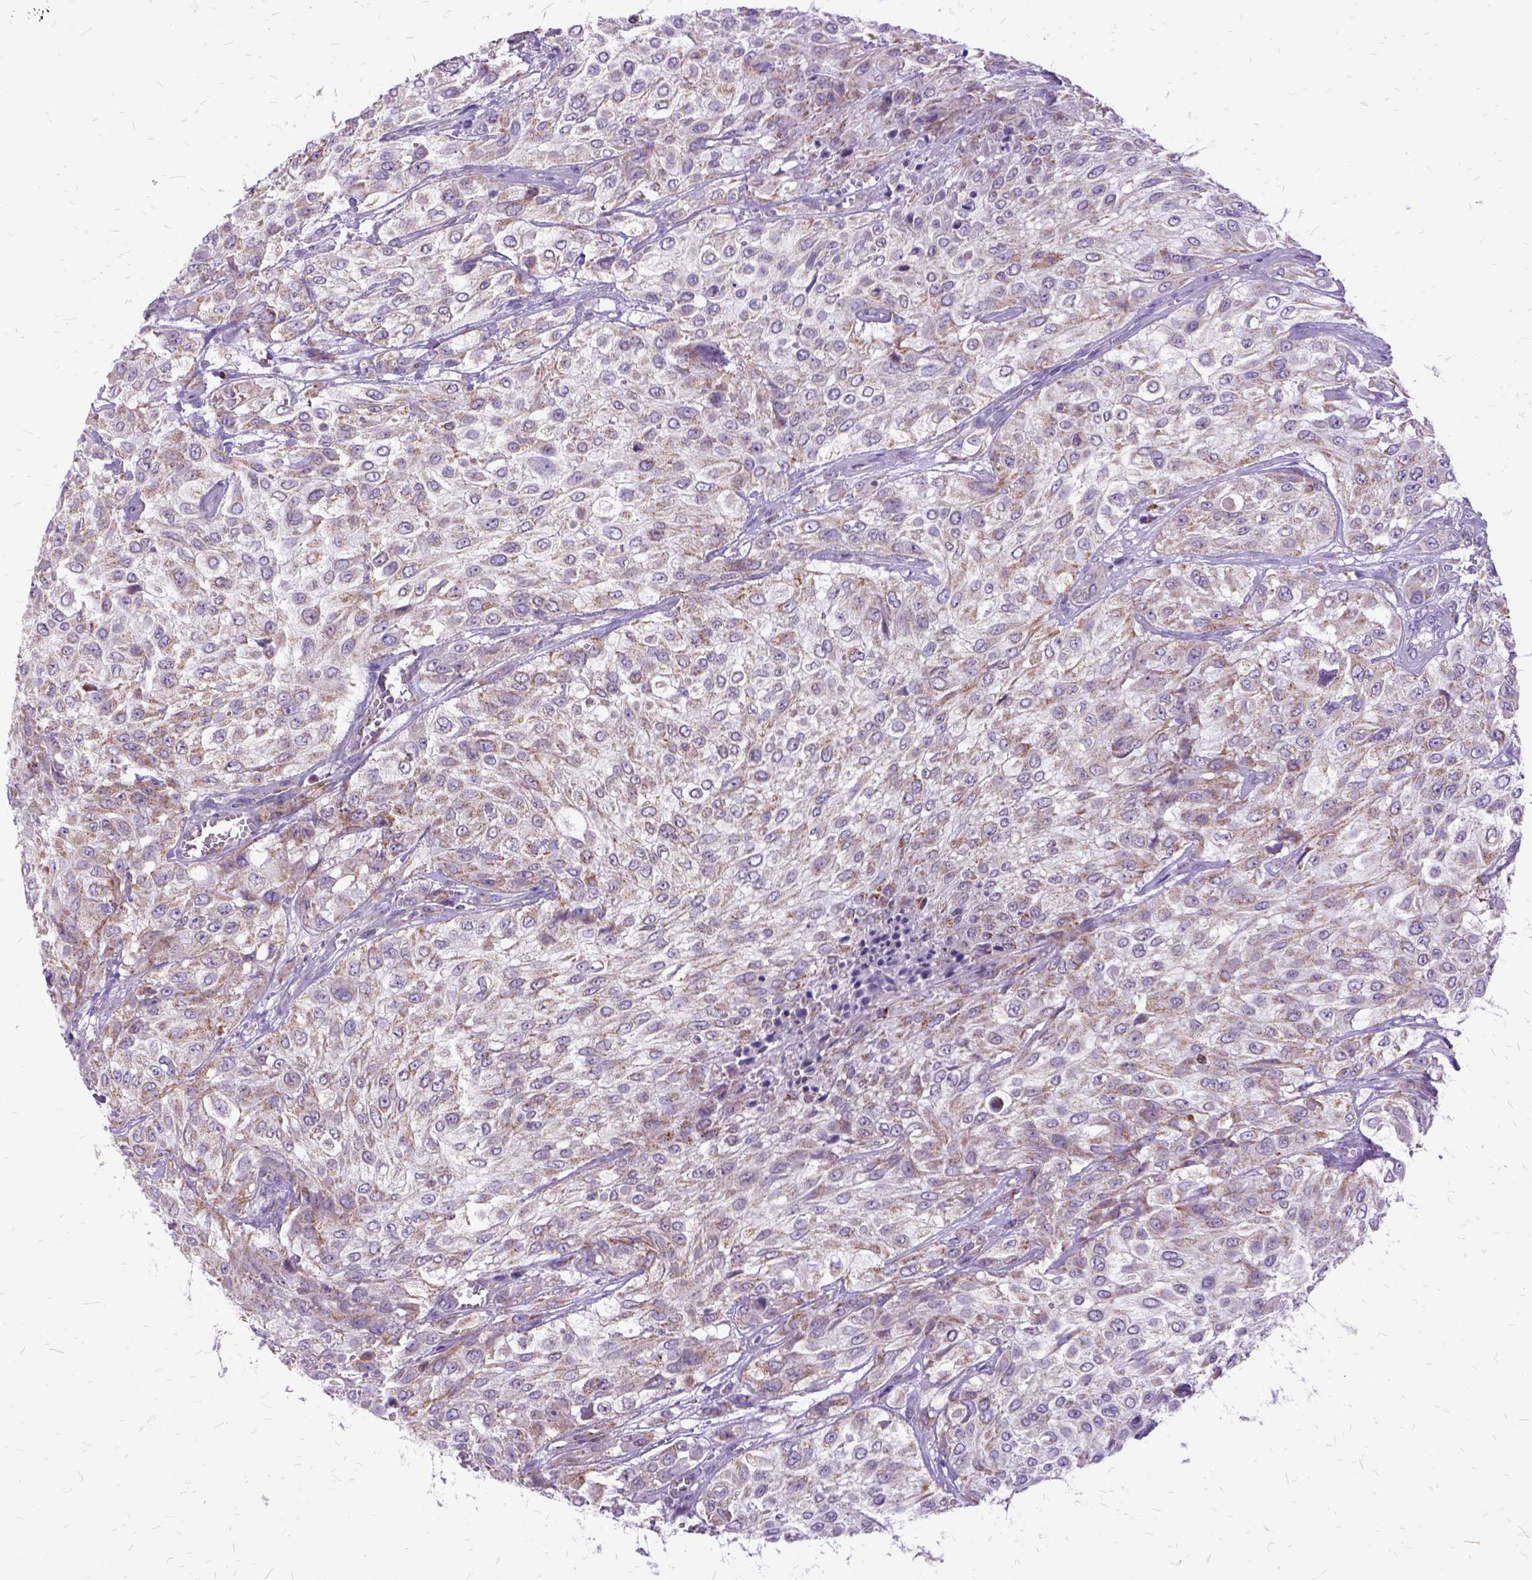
{"staining": {"intensity": "weak", "quantity": "25%-75%", "location": "cytoplasmic/membranous"}, "tissue": "urothelial cancer", "cell_type": "Tumor cells", "image_type": "cancer", "snomed": [{"axis": "morphology", "description": "Urothelial carcinoma, High grade"}, {"axis": "topography", "description": "Urinary bladder"}], "caption": "Human urothelial cancer stained with a protein marker displays weak staining in tumor cells.", "gene": "OXCT1", "patient": {"sex": "male", "age": 57}}